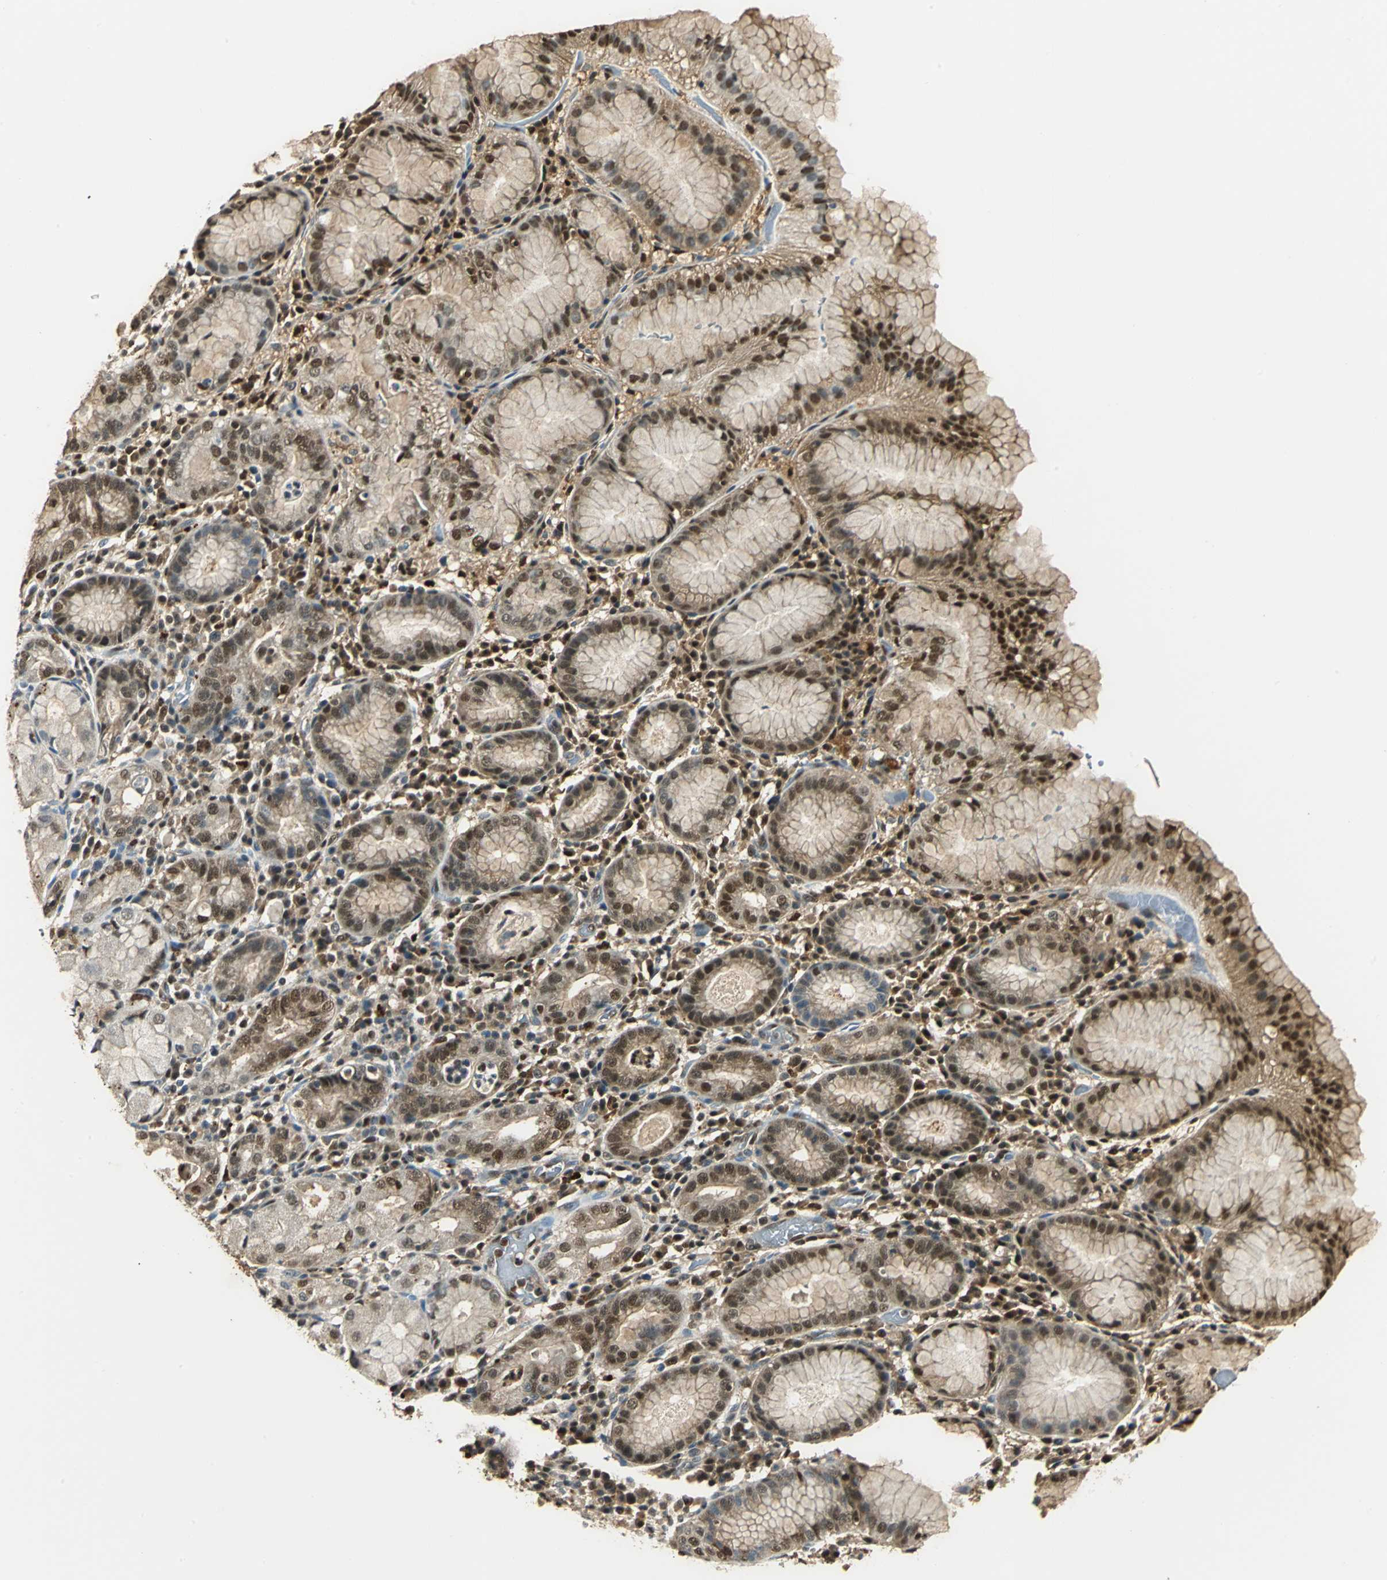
{"staining": {"intensity": "moderate", "quantity": ">75%", "location": "cytoplasmic/membranous,nuclear"}, "tissue": "stomach", "cell_type": "Glandular cells", "image_type": "normal", "snomed": [{"axis": "morphology", "description": "Normal tissue, NOS"}, {"axis": "topography", "description": "Stomach"}, {"axis": "topography", "description": "Stomach, lower"}], "caption": "Immunohistochemistry micrograph of benign stomach: stomach stained using IHC demonstrates medium levels of moderate protein expression localized specifically in the cytoplasmic/membranous,nuclear of glandular cells, appearing as a cytoplasmic/membranous,nuclear brown color.", "gene": "PPP1R13L", "patient": {"sex": "female", "age": 75}}